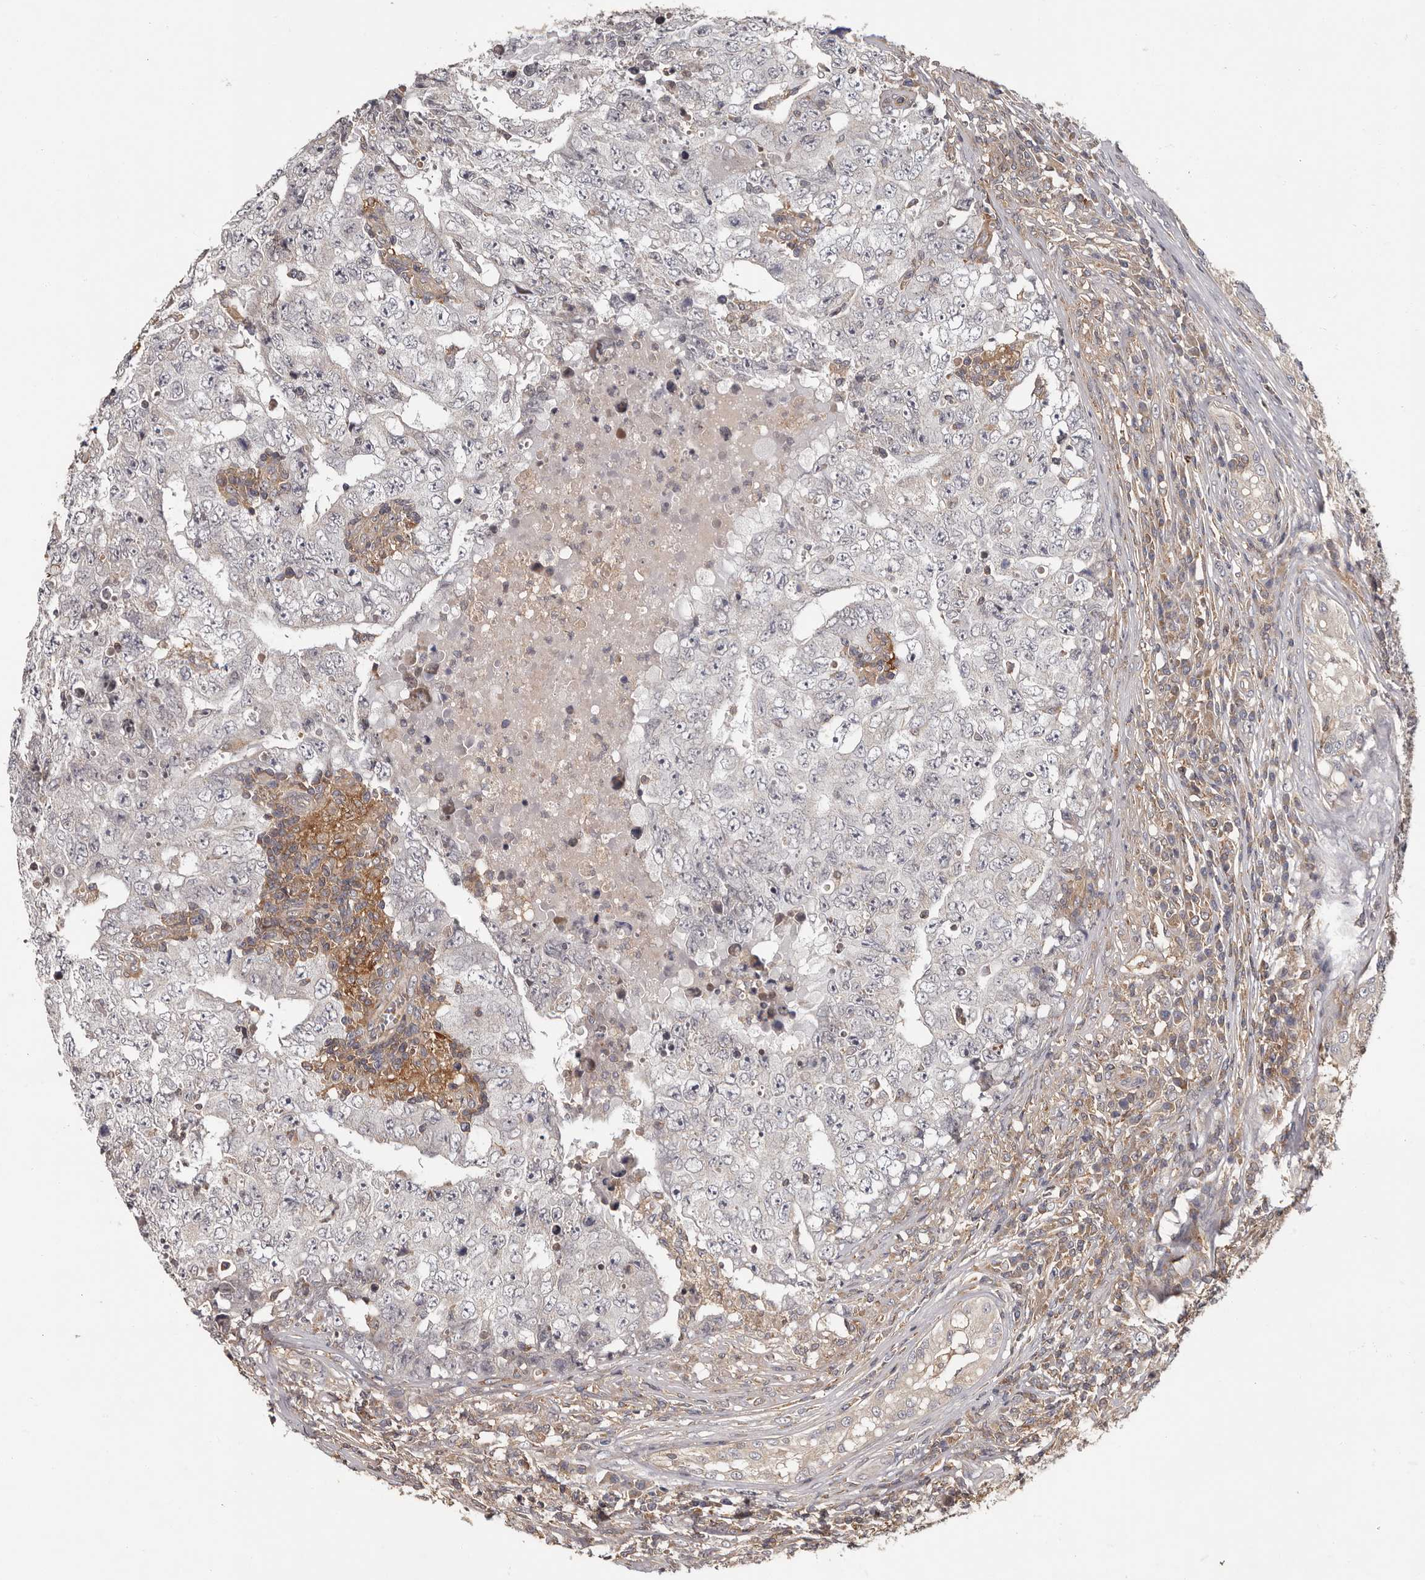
{"staining": {"intensity": "negative", "quantity": "none", "location": "none"}, "tissue": "testis cancer", "cell_type": "Tumor cells", "image_type": "cancer", "snomed": [{"axis": "morphology", "description": "Carcinoma, Embryonal, NOS"}, {"axis": "topography", "description": "Testis"}], "caption": "A micrograph of human testis cancer (embryonal carcinoma) is negative for staining in tumor cells. (IHC, brightfield microscopy, high magnification).", "gene": "ANKRD44", "patient": {"sex": "male", "age": 26}}